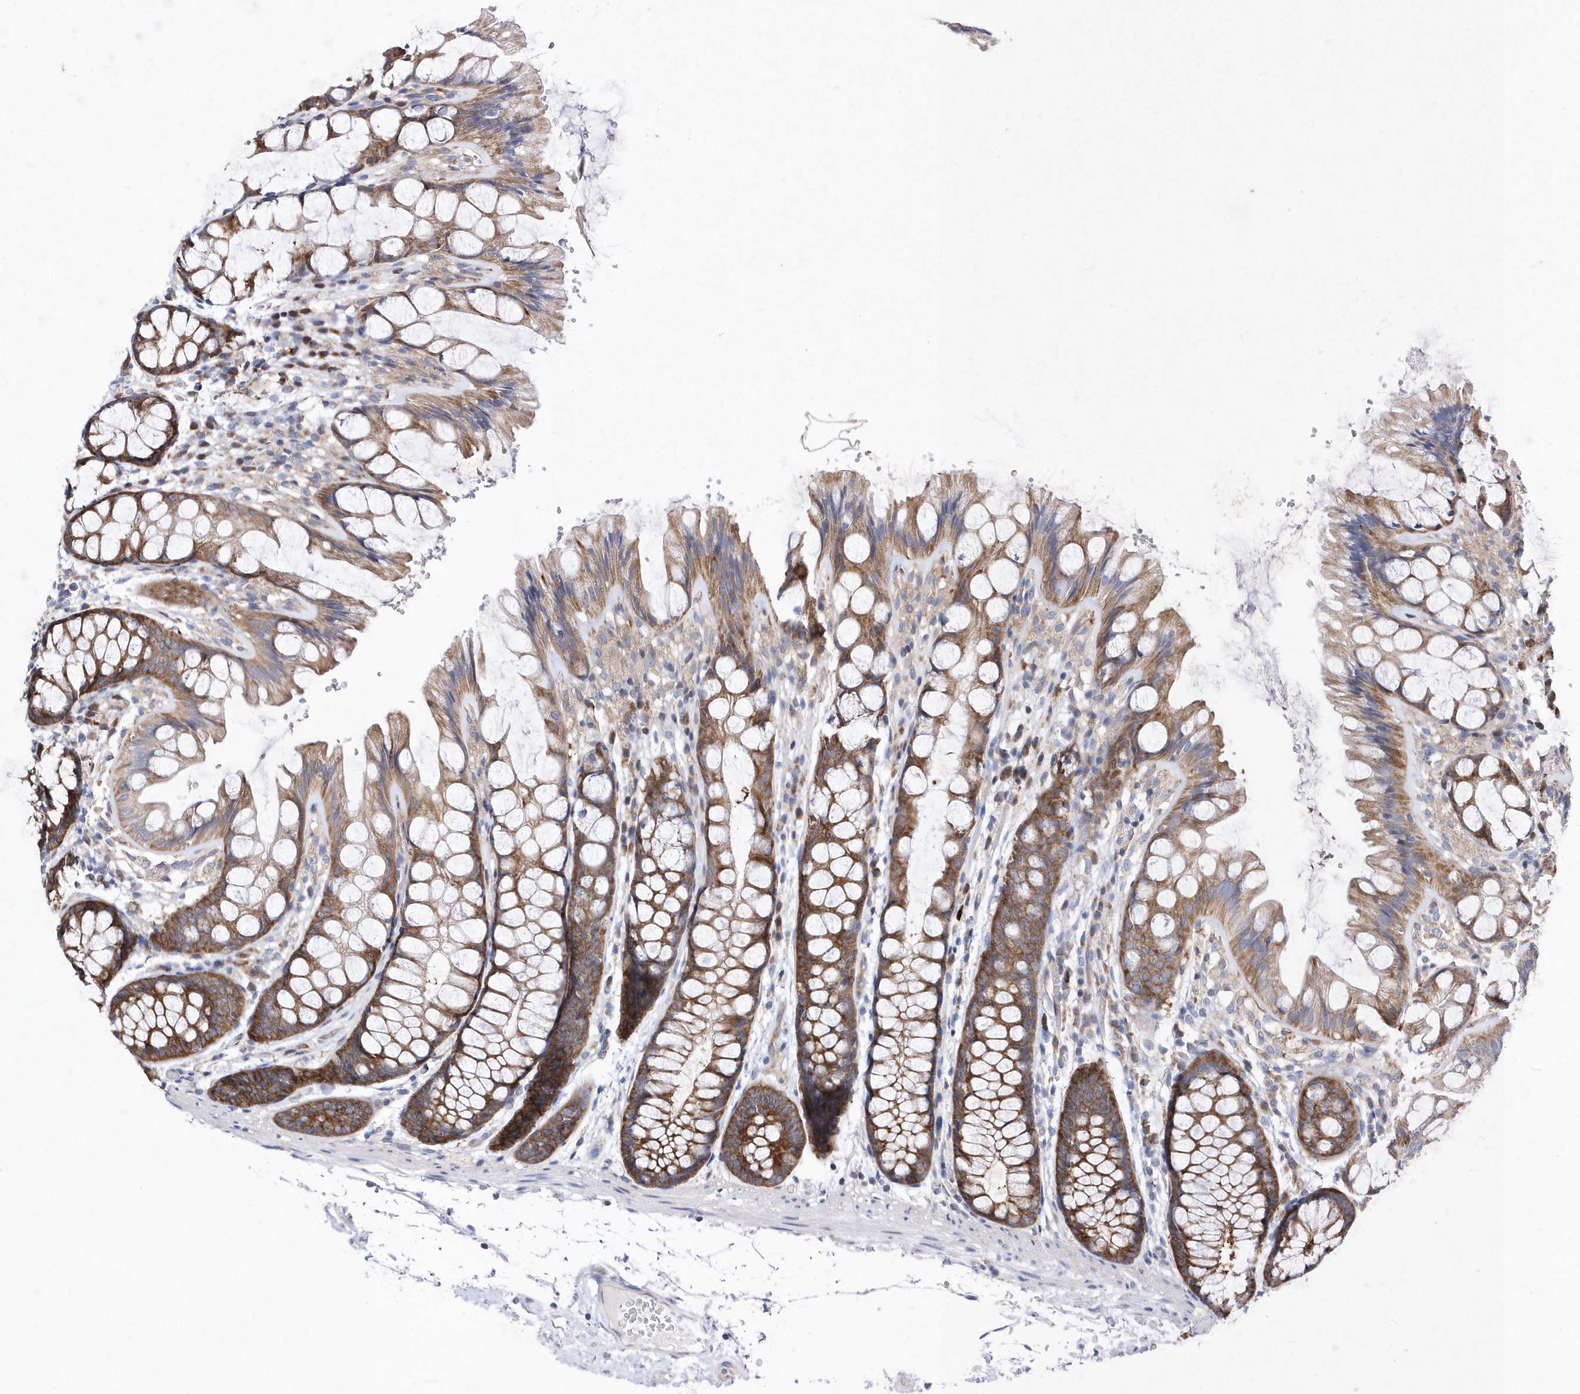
{"staining": {"intensity": "negative", "quantity": "none", "location": "none"}, "tissue": "colon", "cell_type": "Endothelial cells", "image_type": "normal", "snomed": [{"axis": "morphology", "description": "Normal tissue, NOS"}, {"axis": "topography", "description": "Colon"}], "caption": "Immunohistochemistry (IHC) of normal human colon reveals no positivity in endothelial cells.", "gene": "JKAMP", "patient": {"sex": "male", "age": 47}}